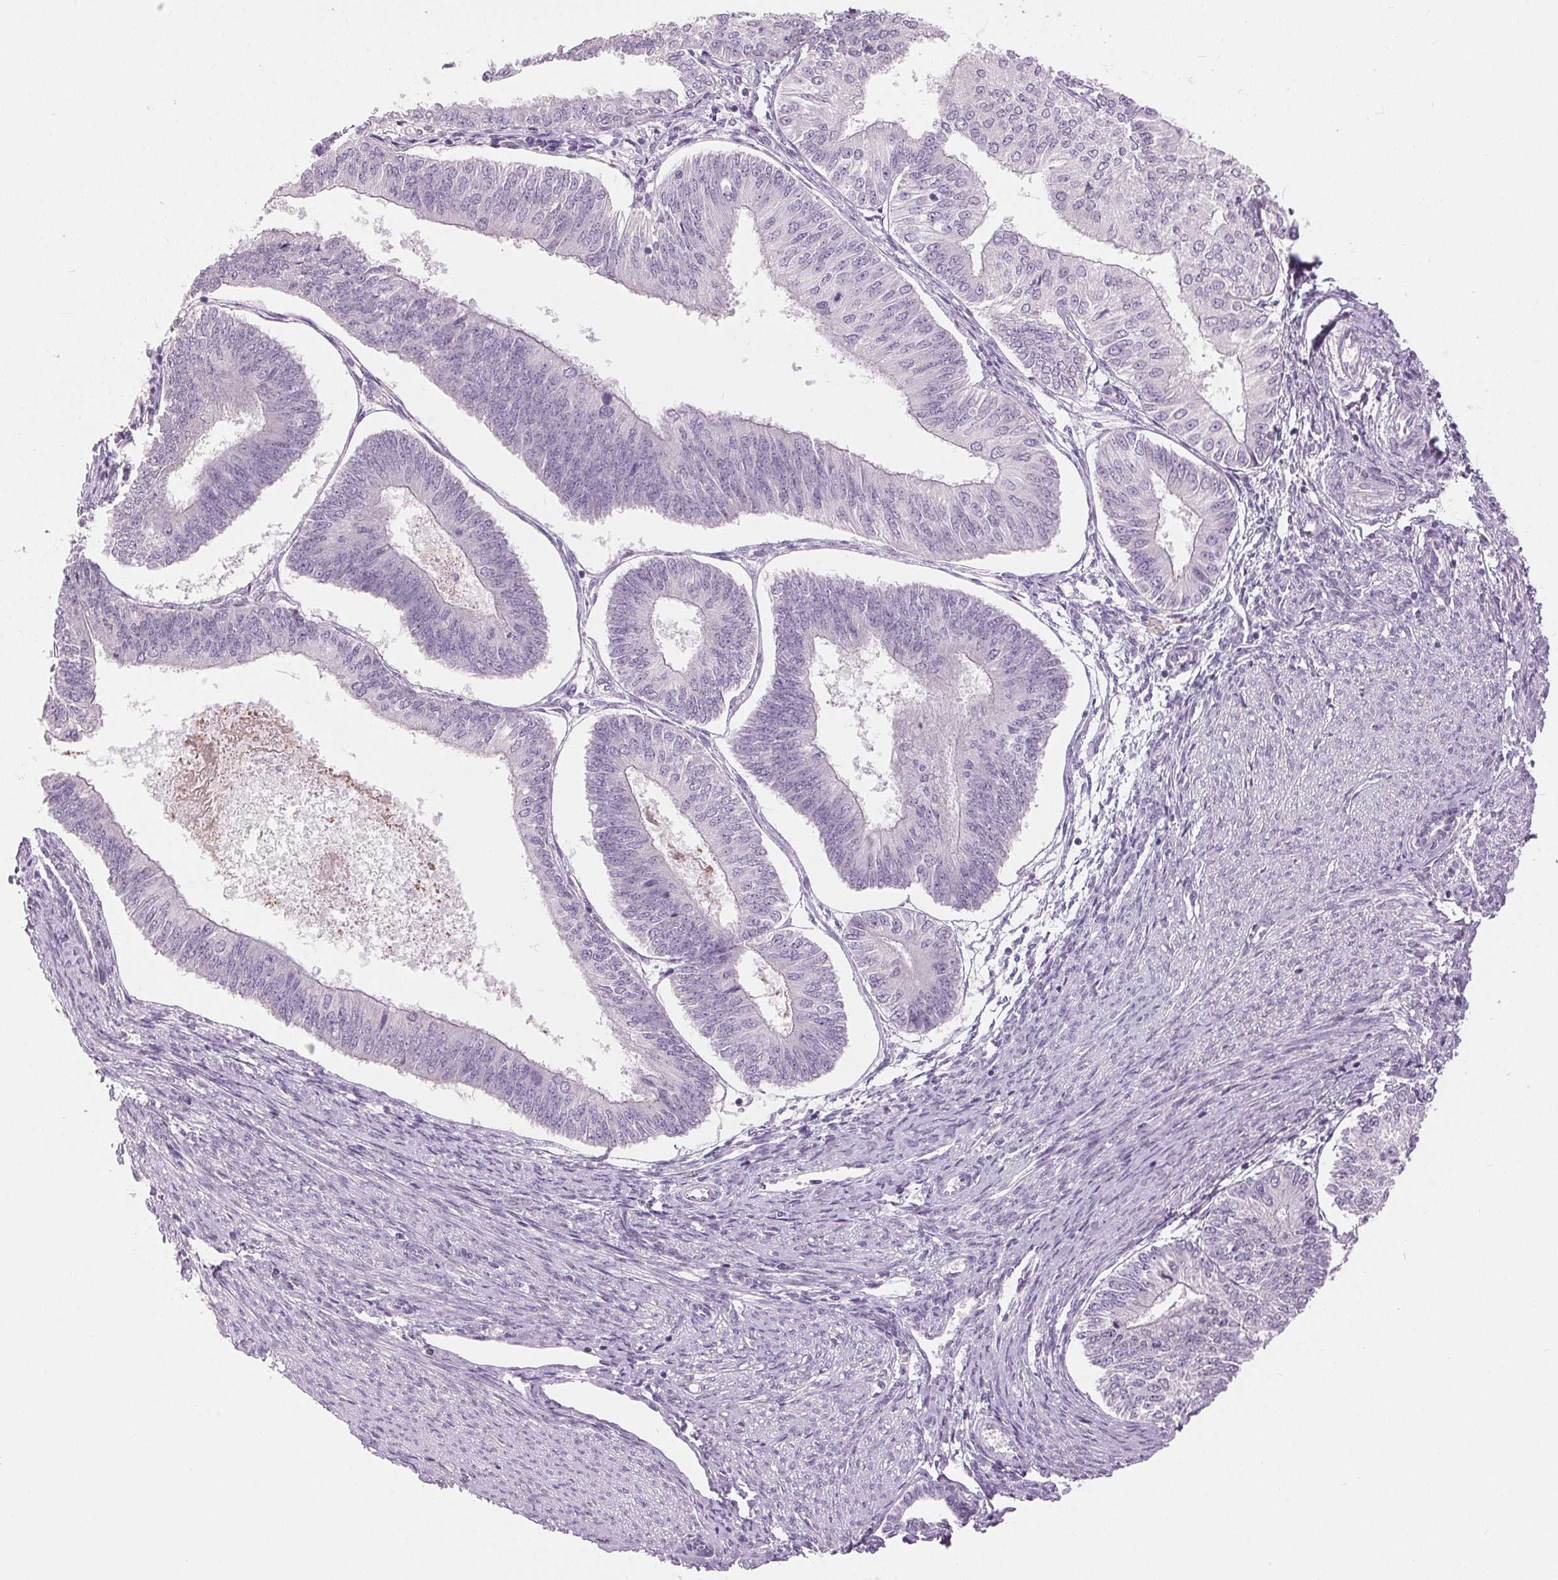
{"staining": {"intensity": "negative", "quantity": "none", "location": "none"}, "tissue": "endometrial cancer", "cell_type": "Tumor cells", "image_type": "cancer", "snomed": [{"axis": "morphology", "description": "Adenocarcinoma, NOS"}, {"axis": "topography", "description": "Endometrium"}], "caption": "Micrograph shows no significant protein staining in tumor cells of endometrial cancer (adenocarcinoma).", "gene": "DSG3", "patient": {"sex": "female", "age": 58}}